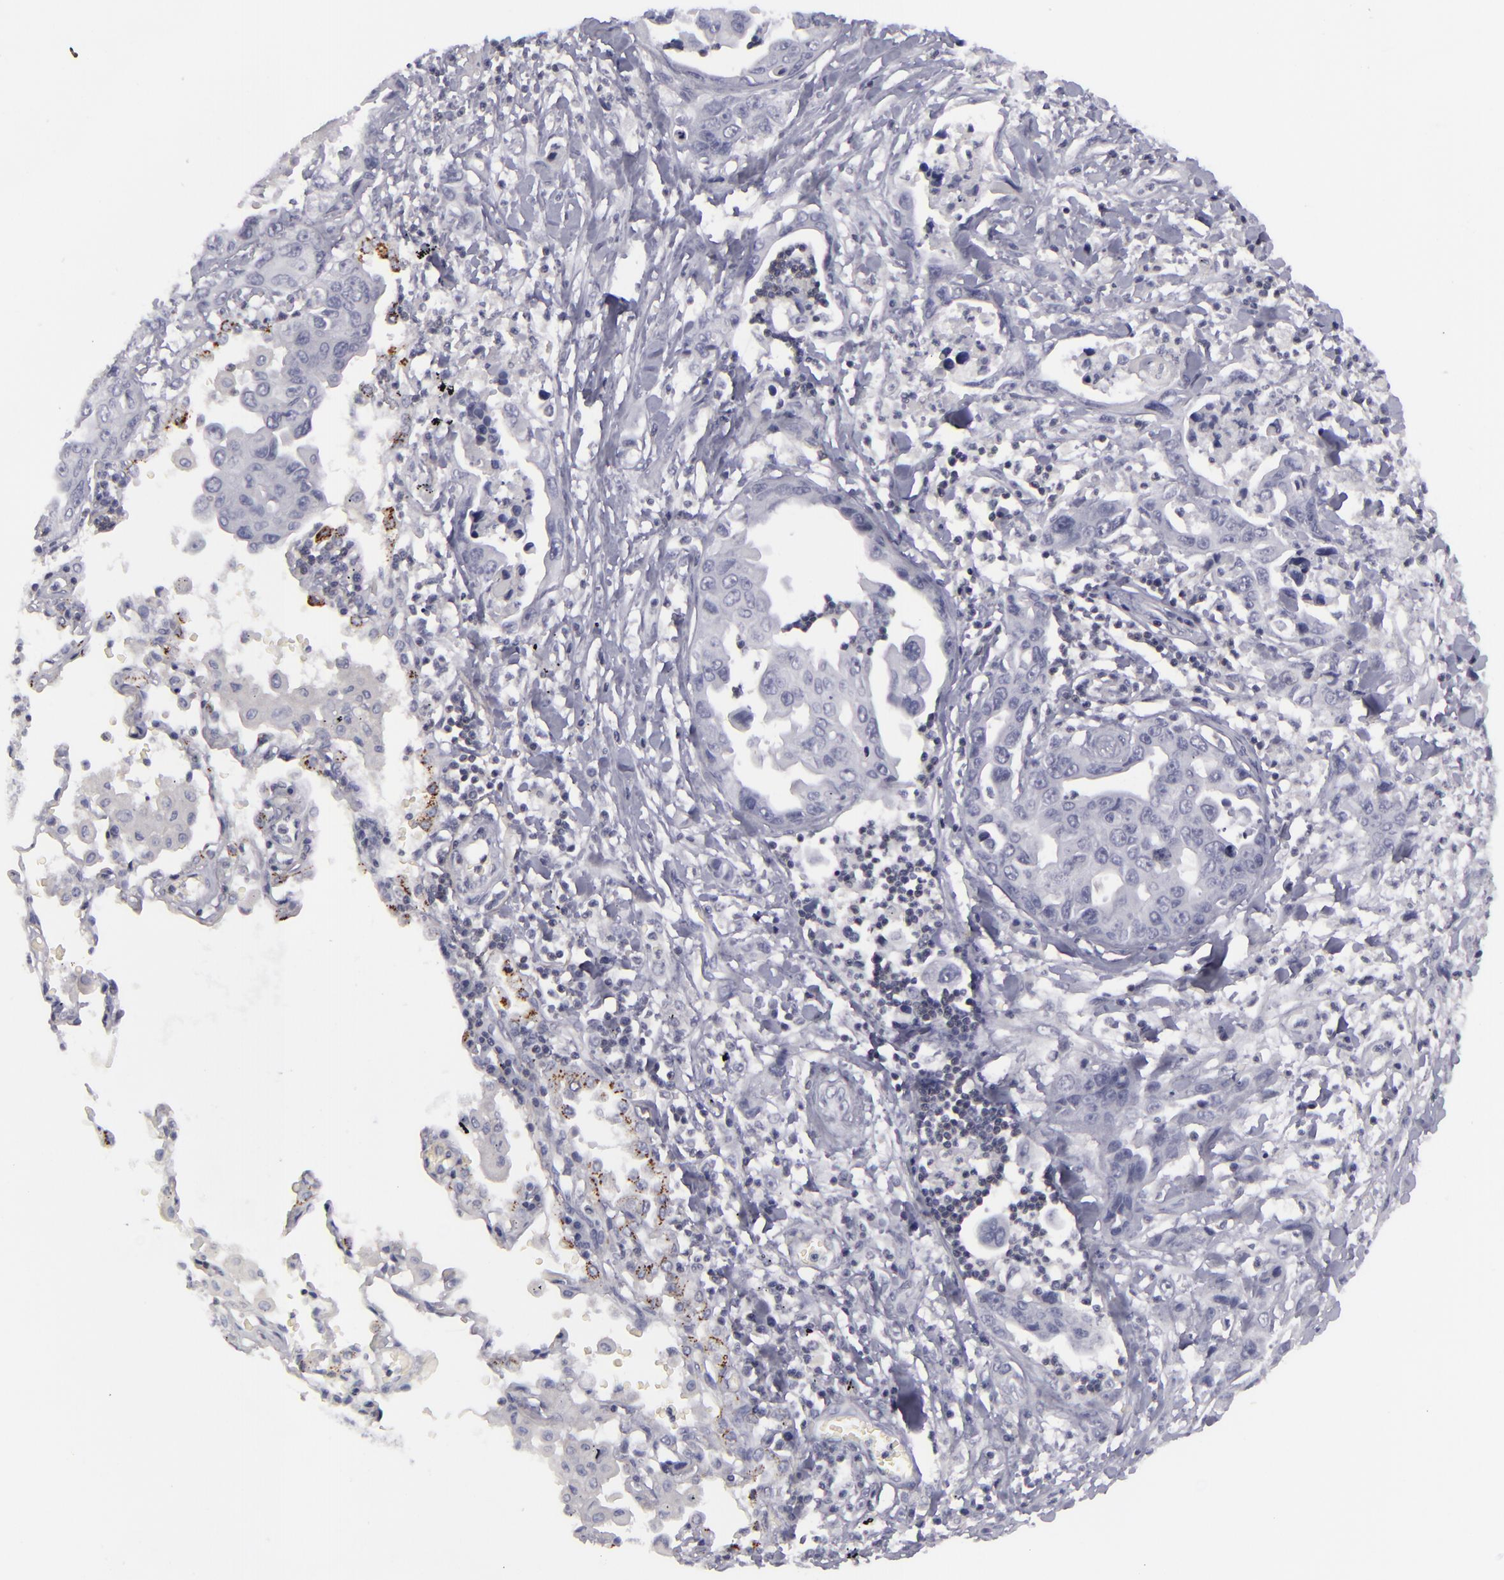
{"staining": {"intensity": "negative", "quantity": "none", "location": "none"}, "tissue": "lung cancer", "cell_type": "Tumor cells", "image_type": "cancer", "snomed": [{"axis": "morphology", "description": "Adenocarcinoma, NOS"}, {"axis": "topography", "description": "Lung"}], "caption": "Immunohistochemistry histopathology image of human adenocarcinoma (lung) stained for a protein (brown), which demonstrates no positivity in tumor cells.", "gene": "KCNAB2", "patient": {"sex": "male", "age": 64}}